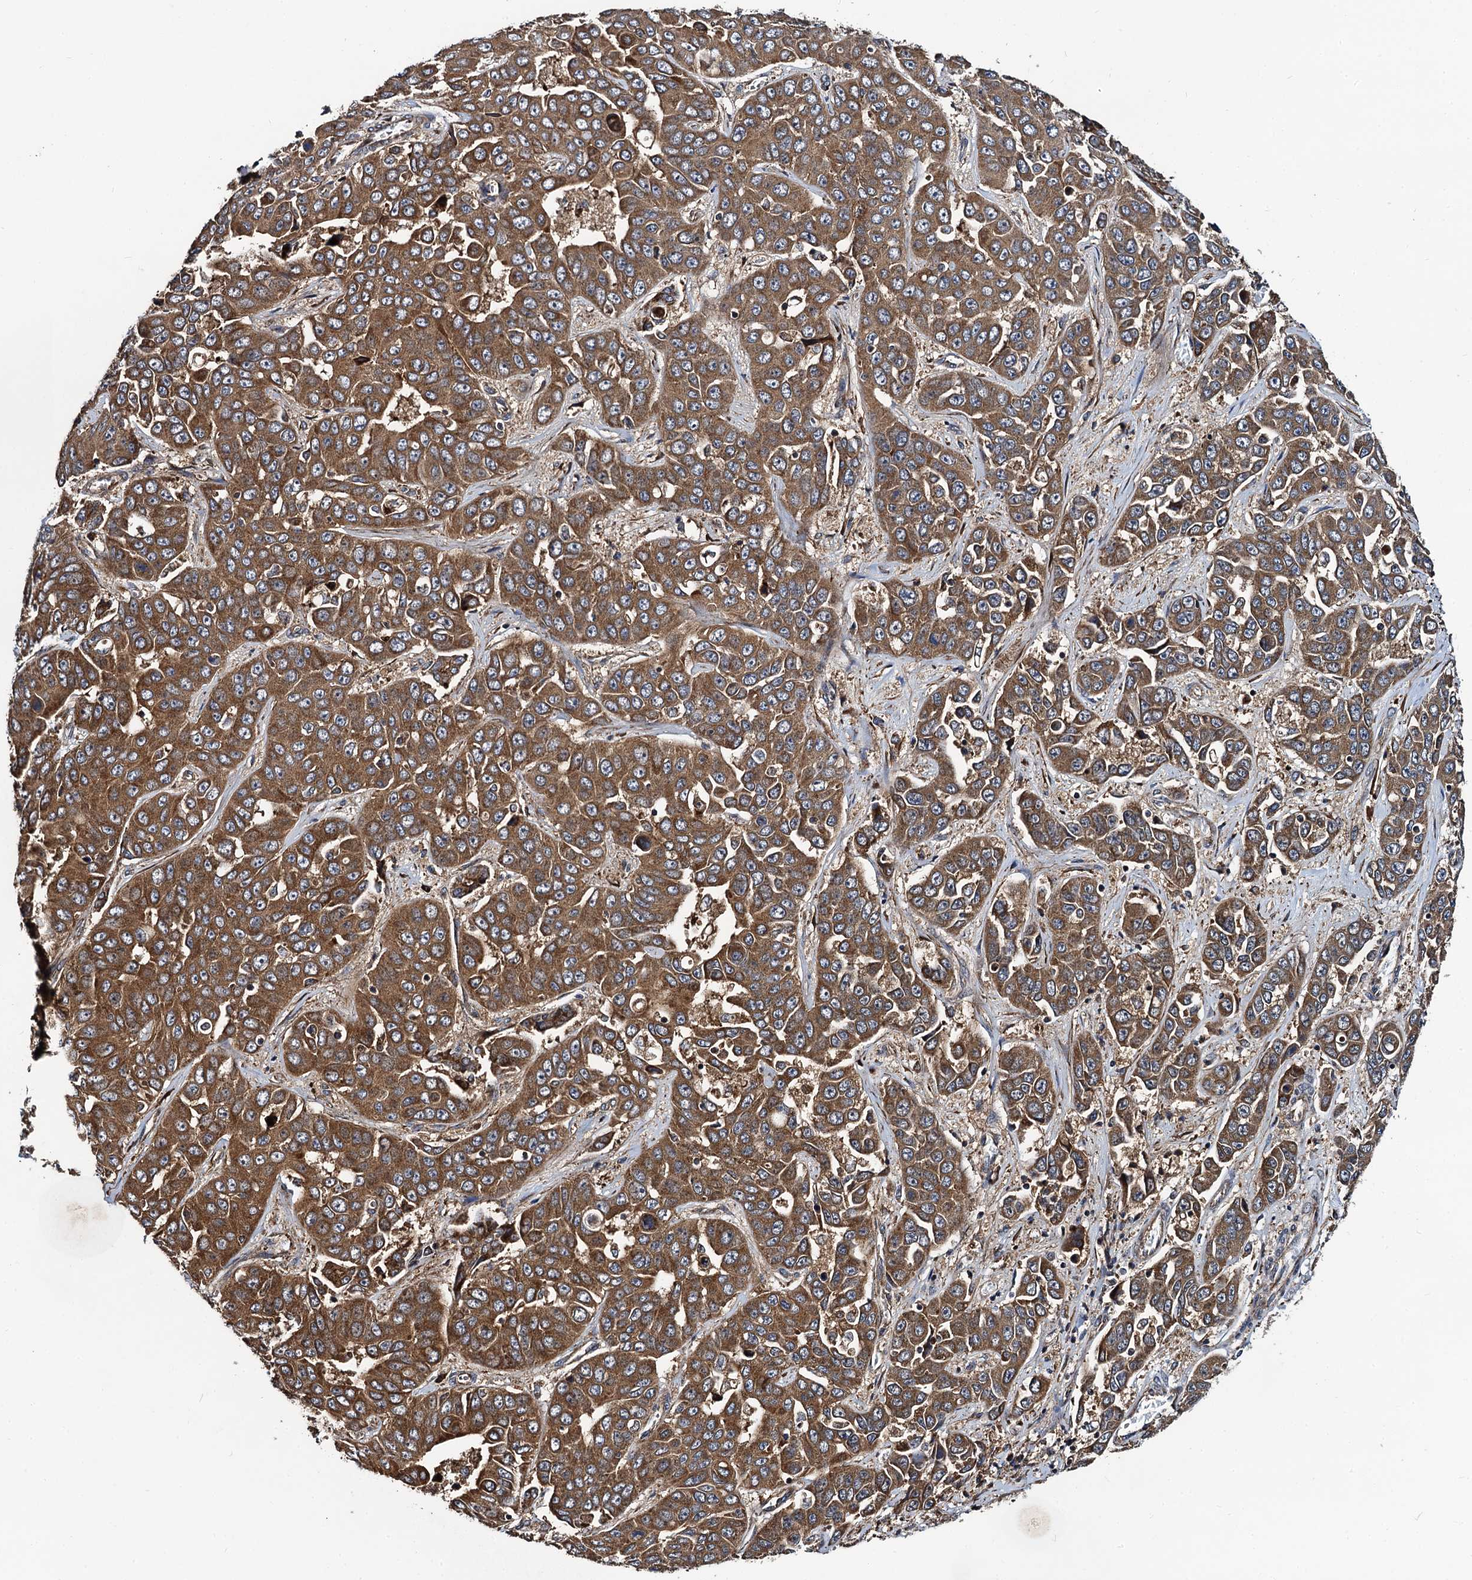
{"staining": {"intensity": "strong", "quantity": ">75%", "location": "cytoplasmic/membranous"}, "tissue": "liver cancer", "cell_type": "Tumor cells", "image_type": "cancer", "snomed": [{"axis": "morphology", "description": "Cholangiocarcinoma"}, {"axis": "topography", "description": "Liver"}], "caption": "A high-resolution micrograph shows immunohistochemistry (IHC) staining of liver cancer (cholangiocarcinoma), which shows strong cytoplasmic/membranous positivity in about >75% of tumor cells.", "gene": "NEK1", "patient": {"sex": "female", "age": 52}}